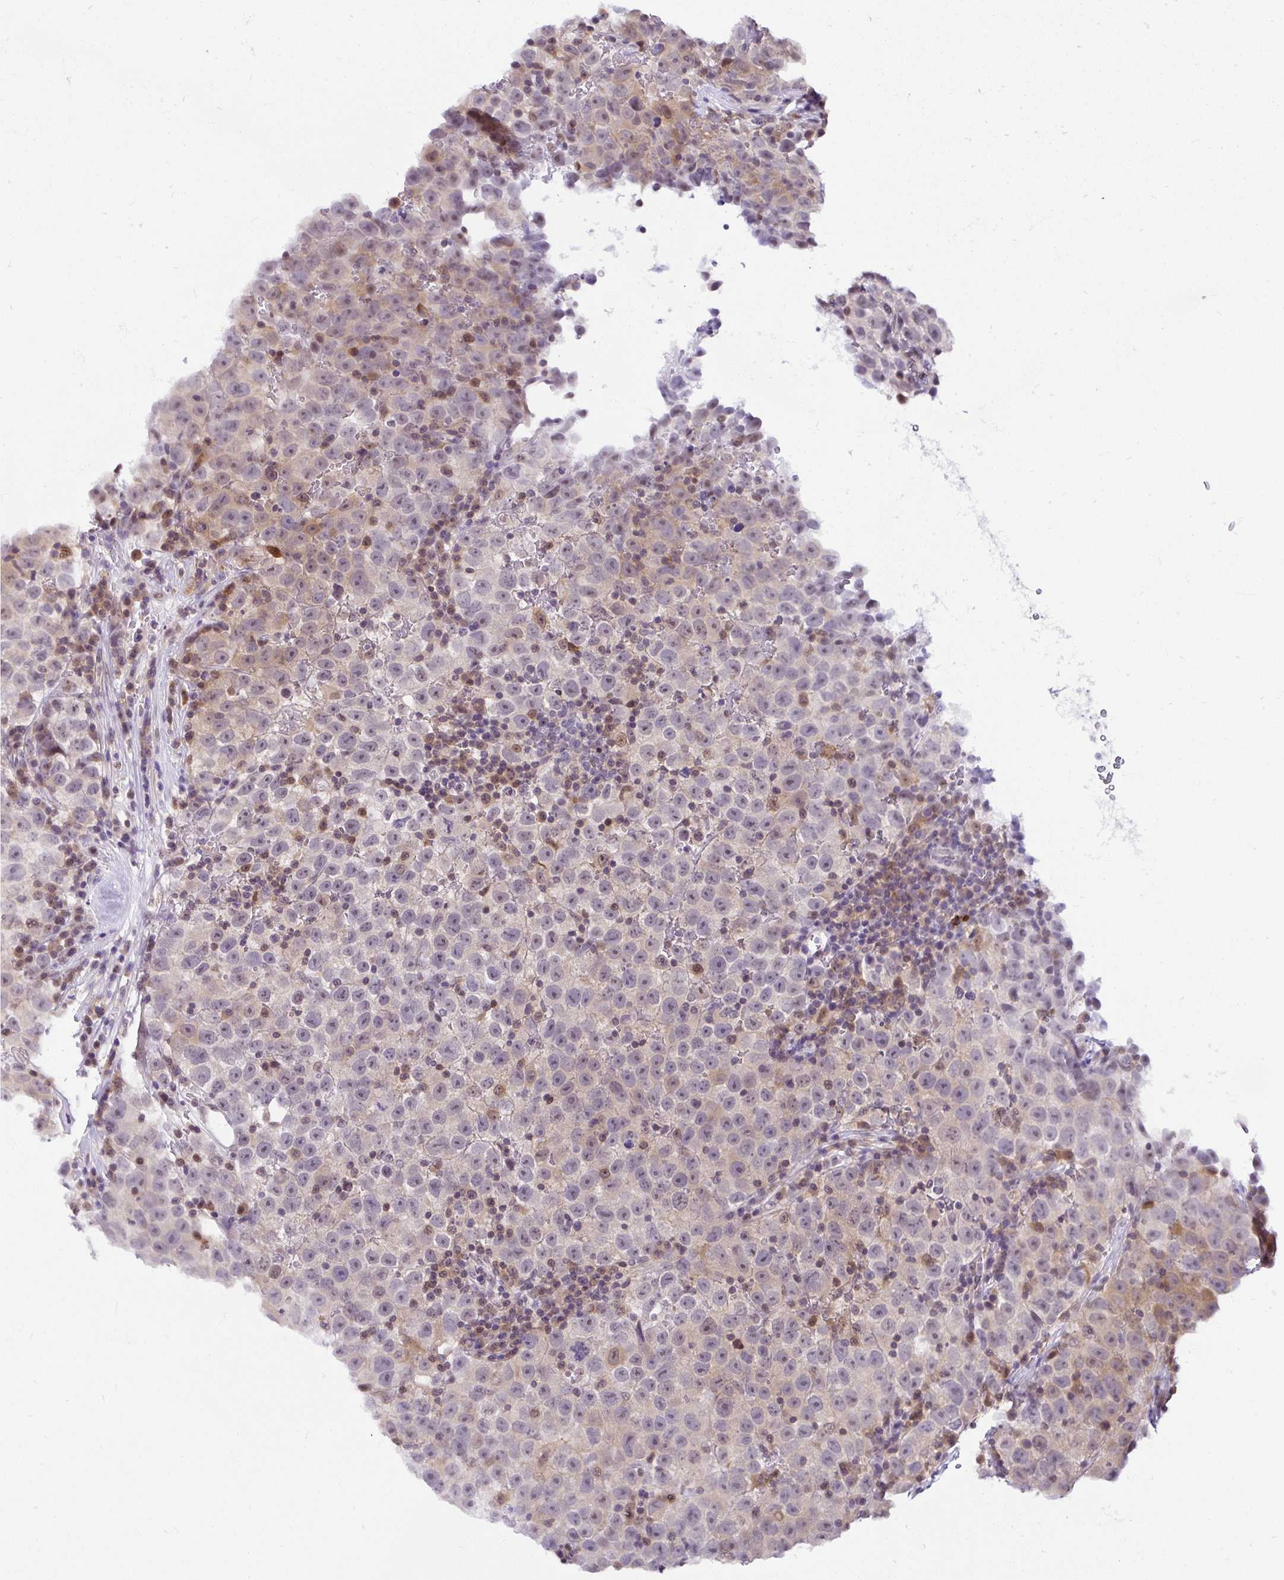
{"staining": {"intensity": "weak", "quantity": "<25%", "location": "cytoplasmic/membranous"}, "tissue": "testis cancer", "cell_type": "Tumor cells", "image_type": "cancer", "snomed": [{"axis": "morphology", "description": "Seminoma, NOS"}, {"axis": "topography", "description": "Testis"}], "caption": "Image shows no protein staining in tumor cells of testis cancer (seminoma) tissue.", "gene": "PIN4", "patient": {"sex": "male", "age": 22}}